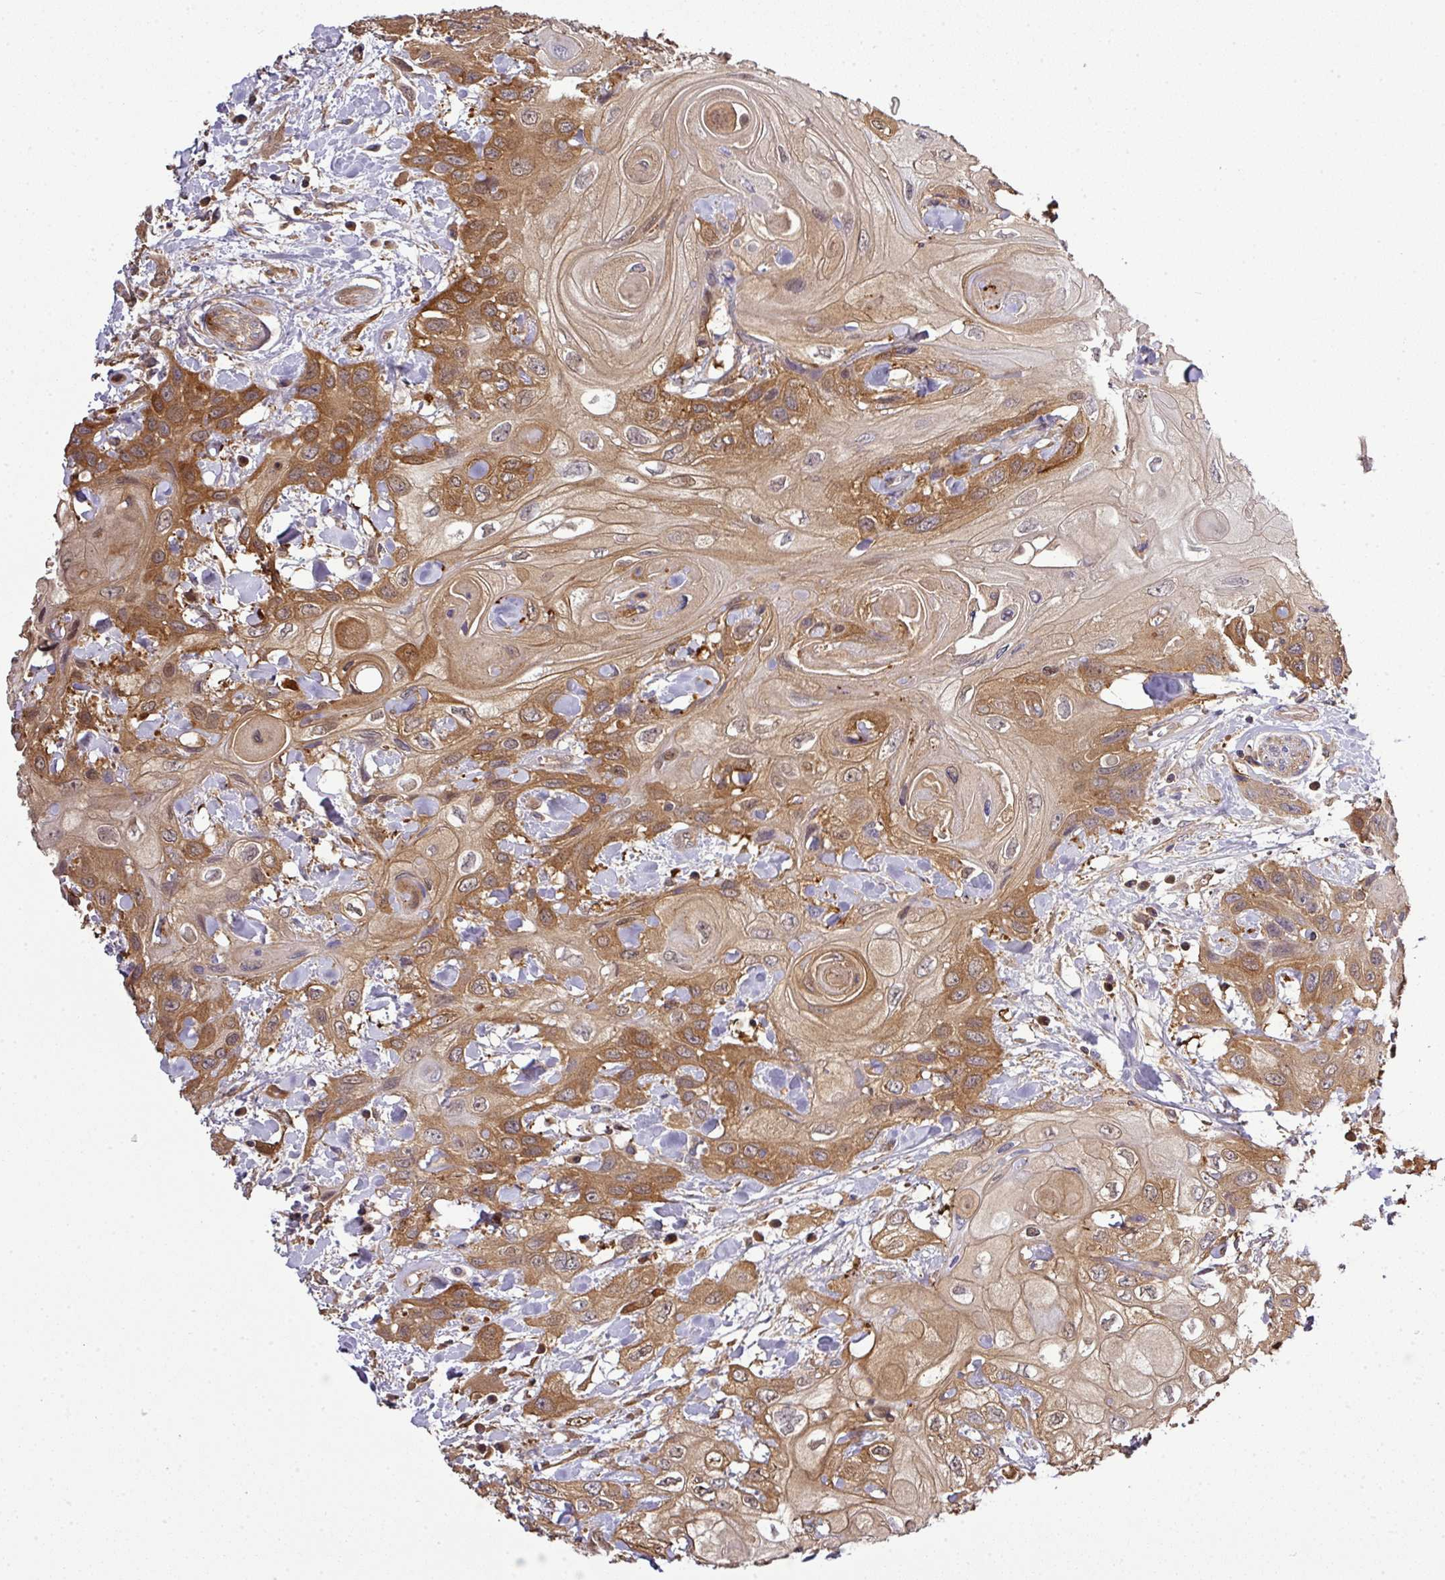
{"staining": {"intensity": "moderate", "quantity": ">75%", "location": "cytoplasmic/membranous"}, "tissue": "head and neck cancer", "cell_type": "Tumor cells", "image_type": "cancer", "snomed": [{"axis": "morphology", "description": "Squamous cell carcinoma, NOS"}, {"axis": "topography", "description": "Head-Neck"}], "caption": "Tumor cells display medium levels of moderate cytoplasmic/membranous positivity in about >75% of cells in head and neck squamous cell carcinoma.", "gene": "TMEM107", "patient": {"sex": "female", "age": 43}}